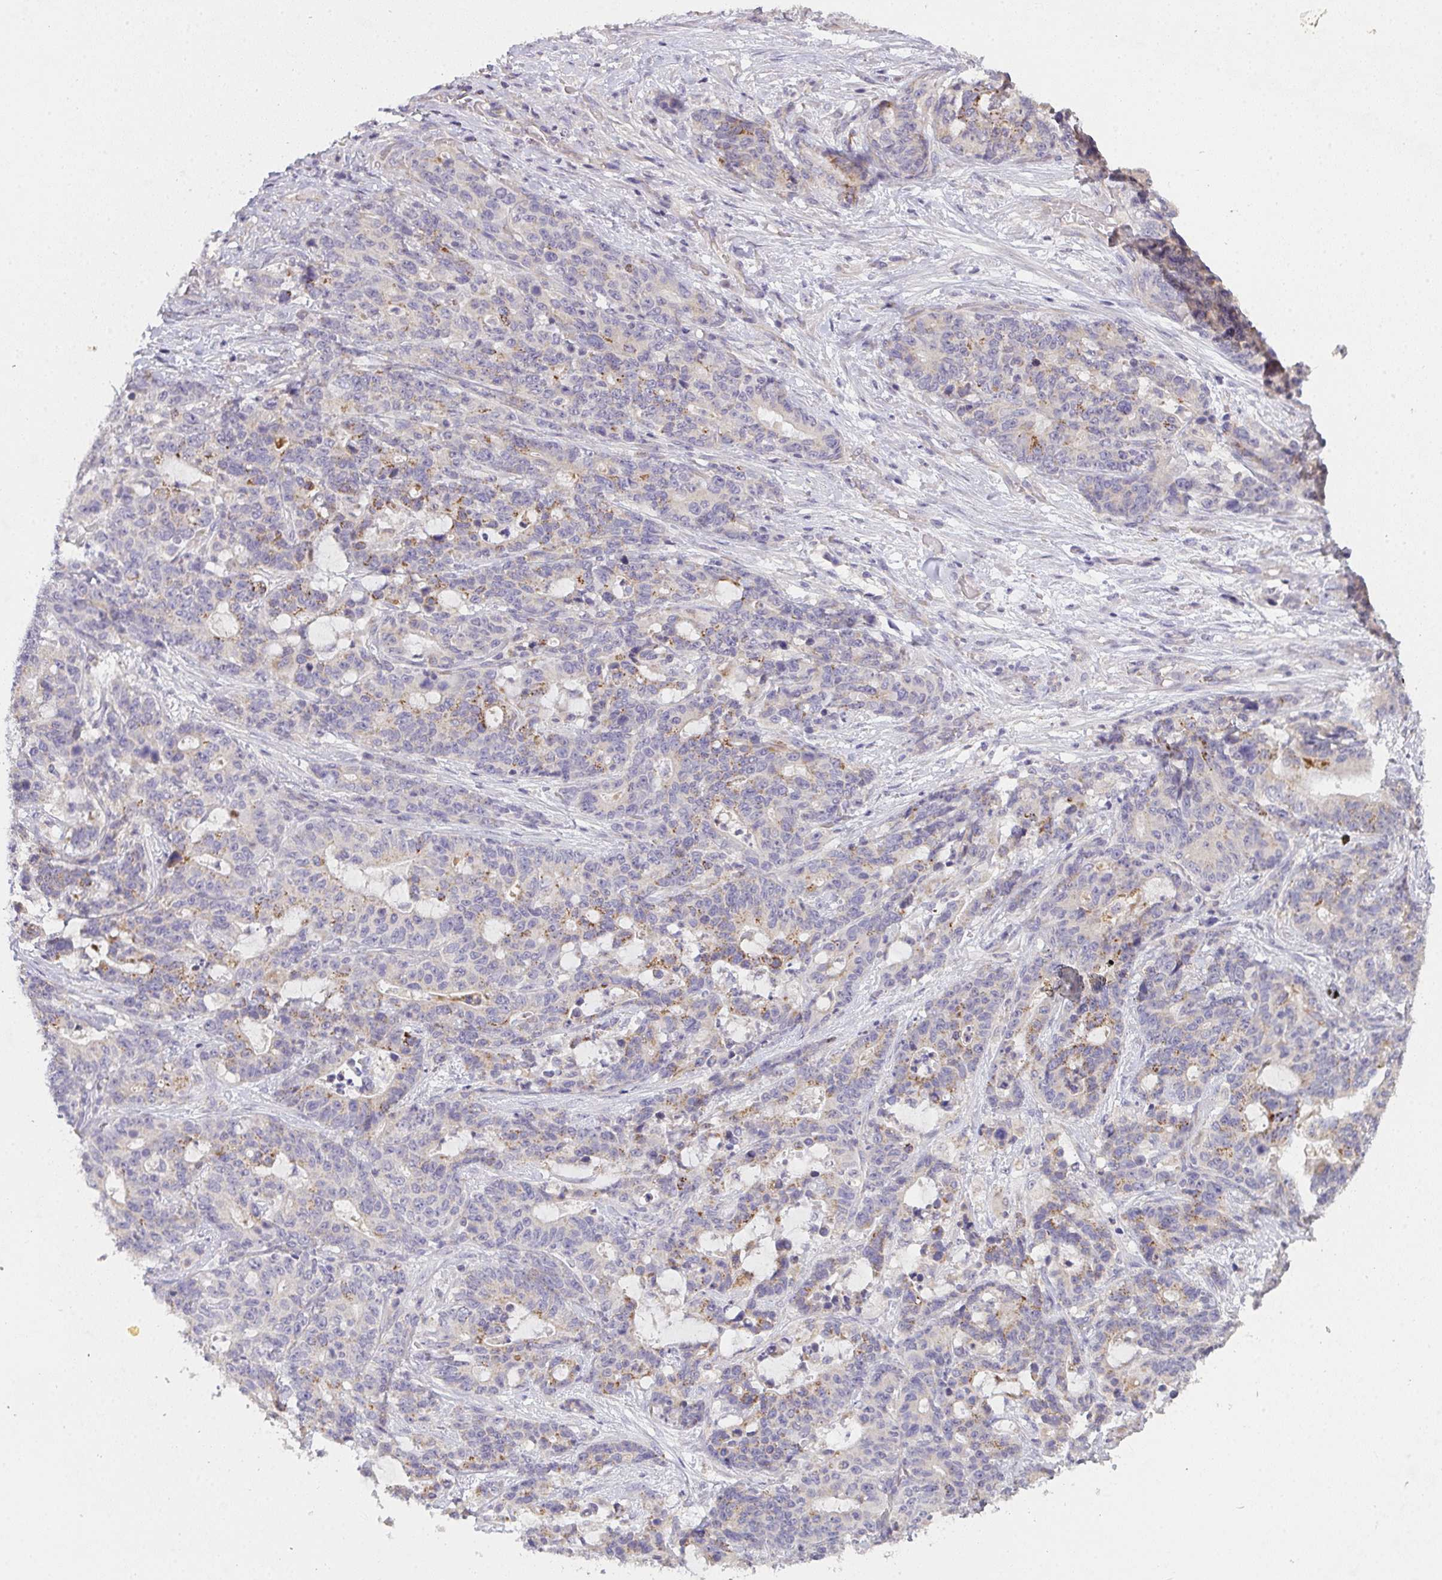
{"staining": {"intensity": "moderate", "quantity": "<25%", "location": "cytoplasmic/membranous"}, "tissue": "stomach cancer", "cell_type": "Tumor cells", "image_type": "cancer", "snomed": [{"axis": "morphology", "description": "Normal tissue, NOS"}, {"axis": "morphology", "description": "Adenocarcinoma, NOS"}, {"axis": "topography", "description": "Stomach"}], "caption": "Brown immunohistochemical staining in stomach cancer shows moderate cytoplasmic/membranous positivity in about <25% of tumor cells.", "gene": "TMEM219", "patient": {"sex": "female", "age": 64}}